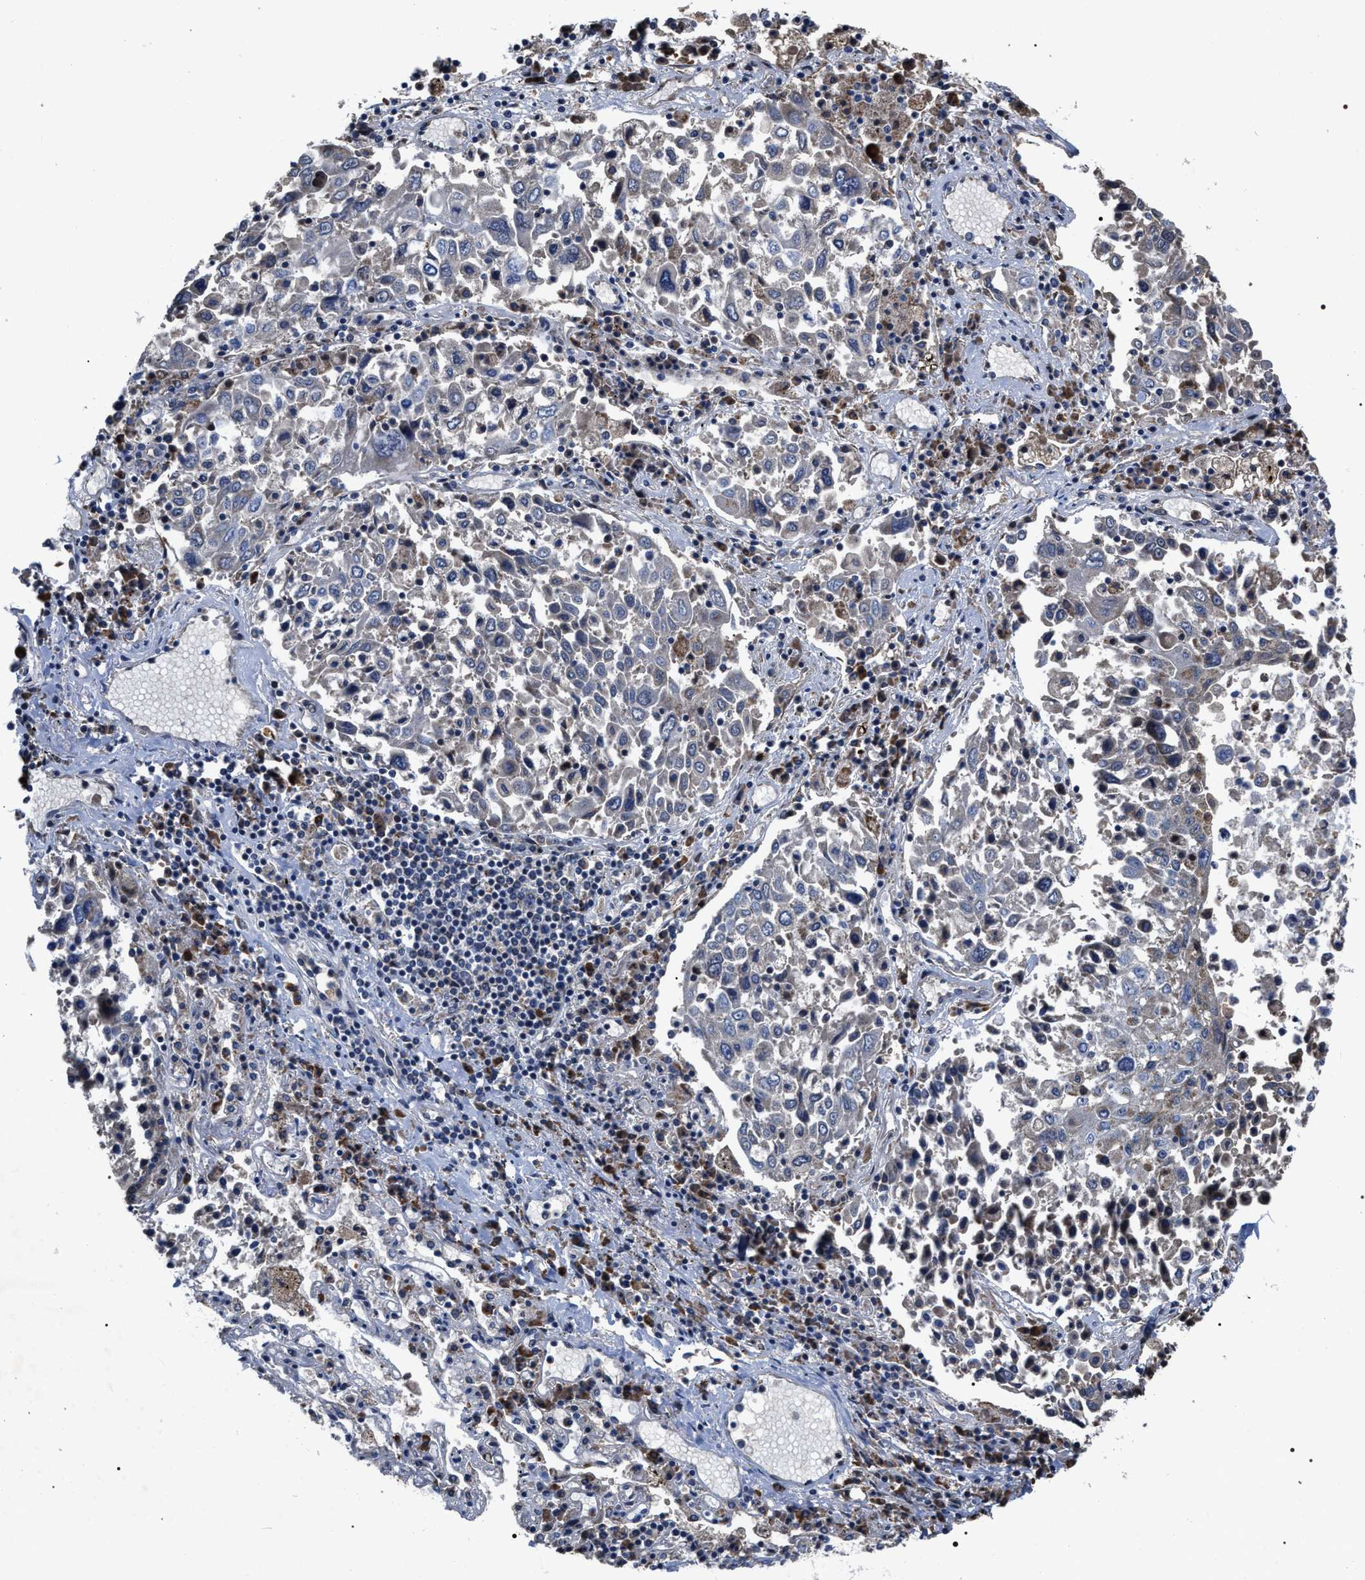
{"staining": {"intensity": "negative", "quantity": "none", "location": "none"}, "tissue": "lung cancer", "cell_type": "Tumor cells", "image_type": "cancer", "snomed": [{"axis": "morphology", "description": "Squamous cell carcinoma, NOS"}, {"axis": "topography", "description": "Lung"}], "caption": "Lung squamous cell carcinoma was stained to show a protein in brown. There is no significant positivity in tumor cells. (Brightfield microscopy of DAB (3,3'-diaminobenzidine) immunohistochemistry (IHC) at high magnification).", "gene": "MACC1", "patient": {"sex": "male", "age": 65}}